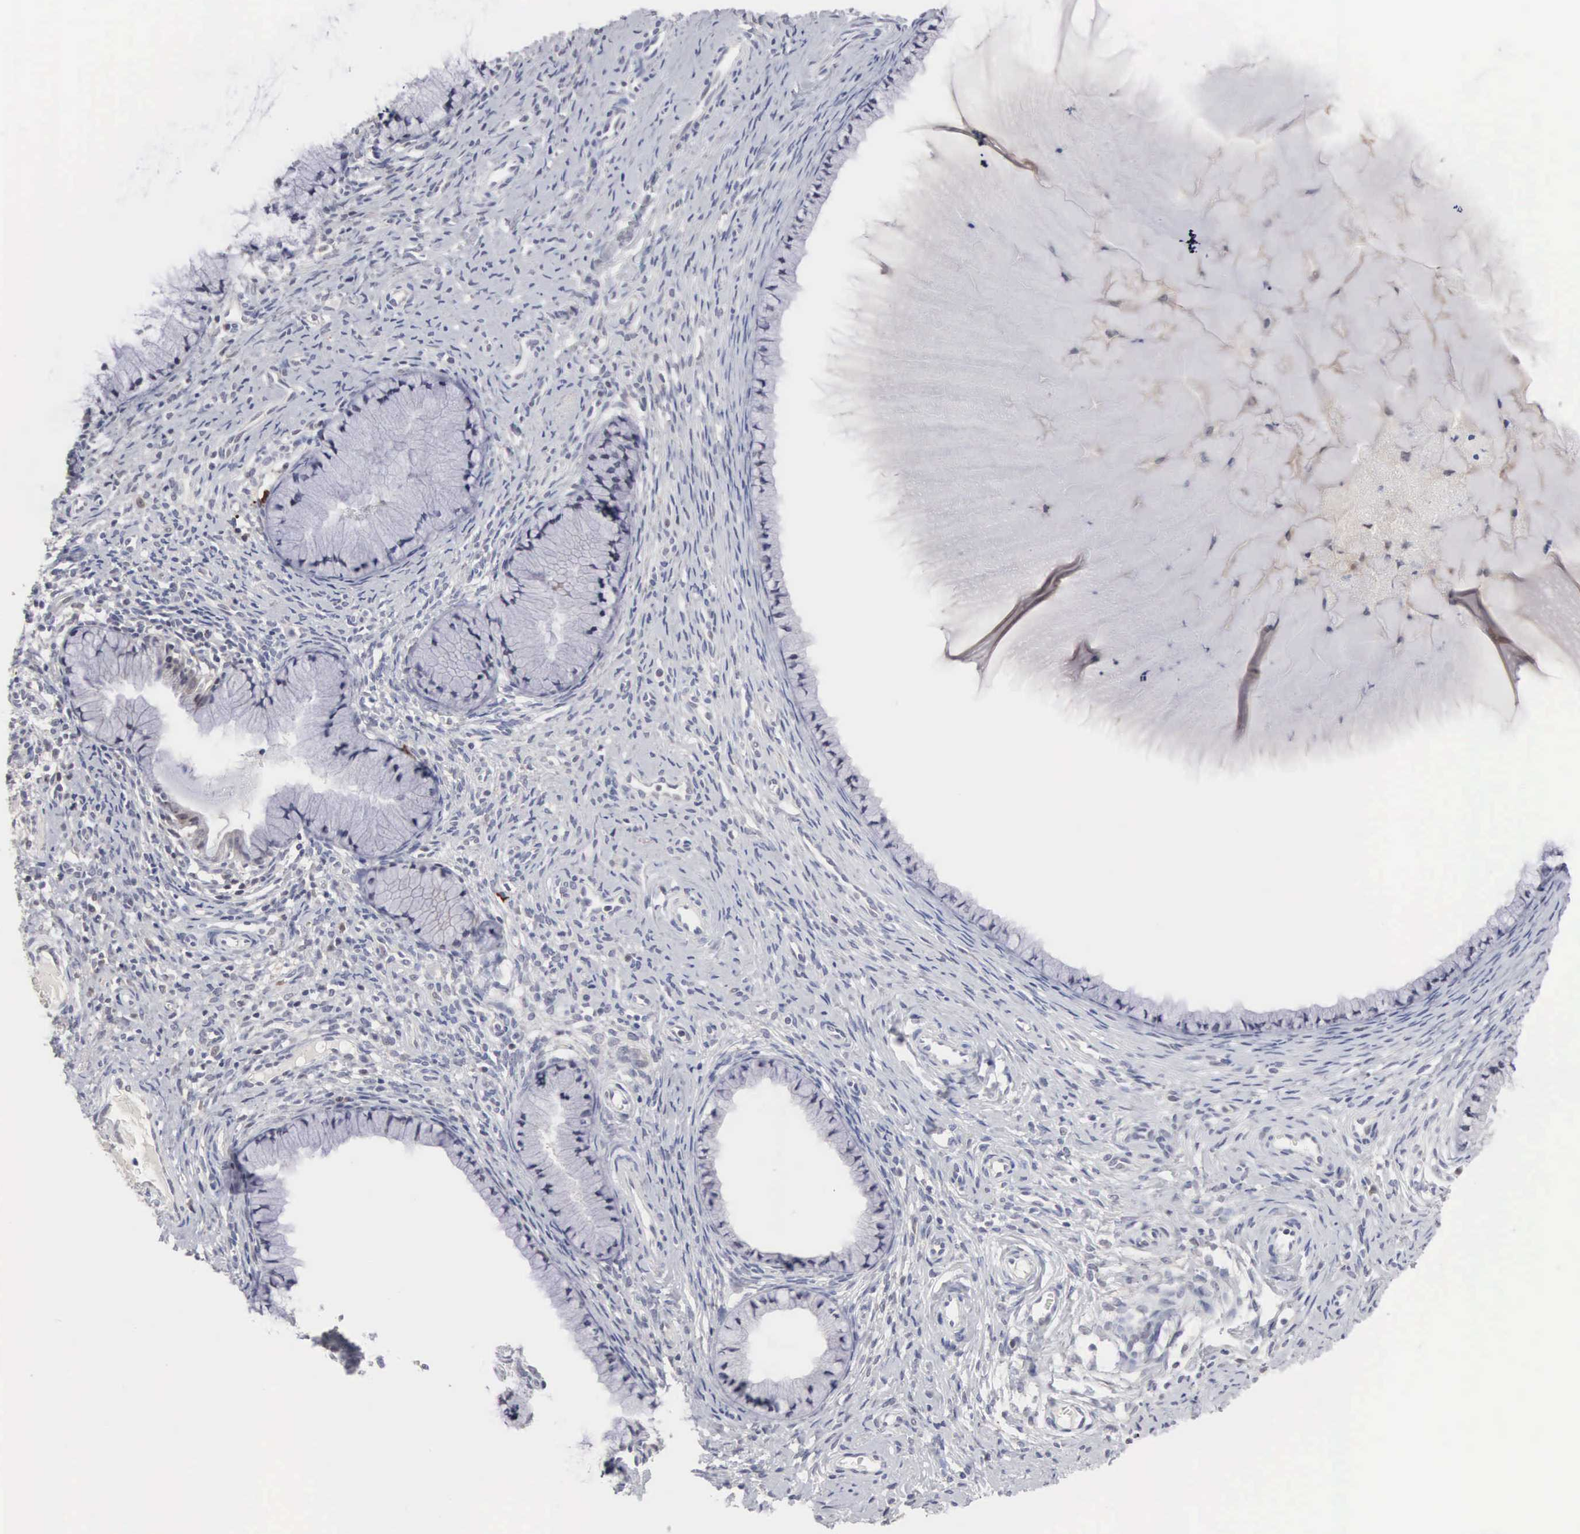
{"staining": {"intensity": "negative", "quantity": "none", "location": "none"}, "tissue": "cervix", "cell_type": "Glandular cells", "image_type": "normal", "snomed": [{"axis": "morphology", "description": "Normal tissue, NOS"}, {"axis": "topography", "description": "Cervix"}], "caption": "Photomicrograph shows no protein expression in glandular cells of benign cervix. The staining is performed using DAB brown chromogen with nuclei counter-stained in using hematoxylin.", "gene": "ACOT4", "patient": {"sex": "female", "age": 70}}